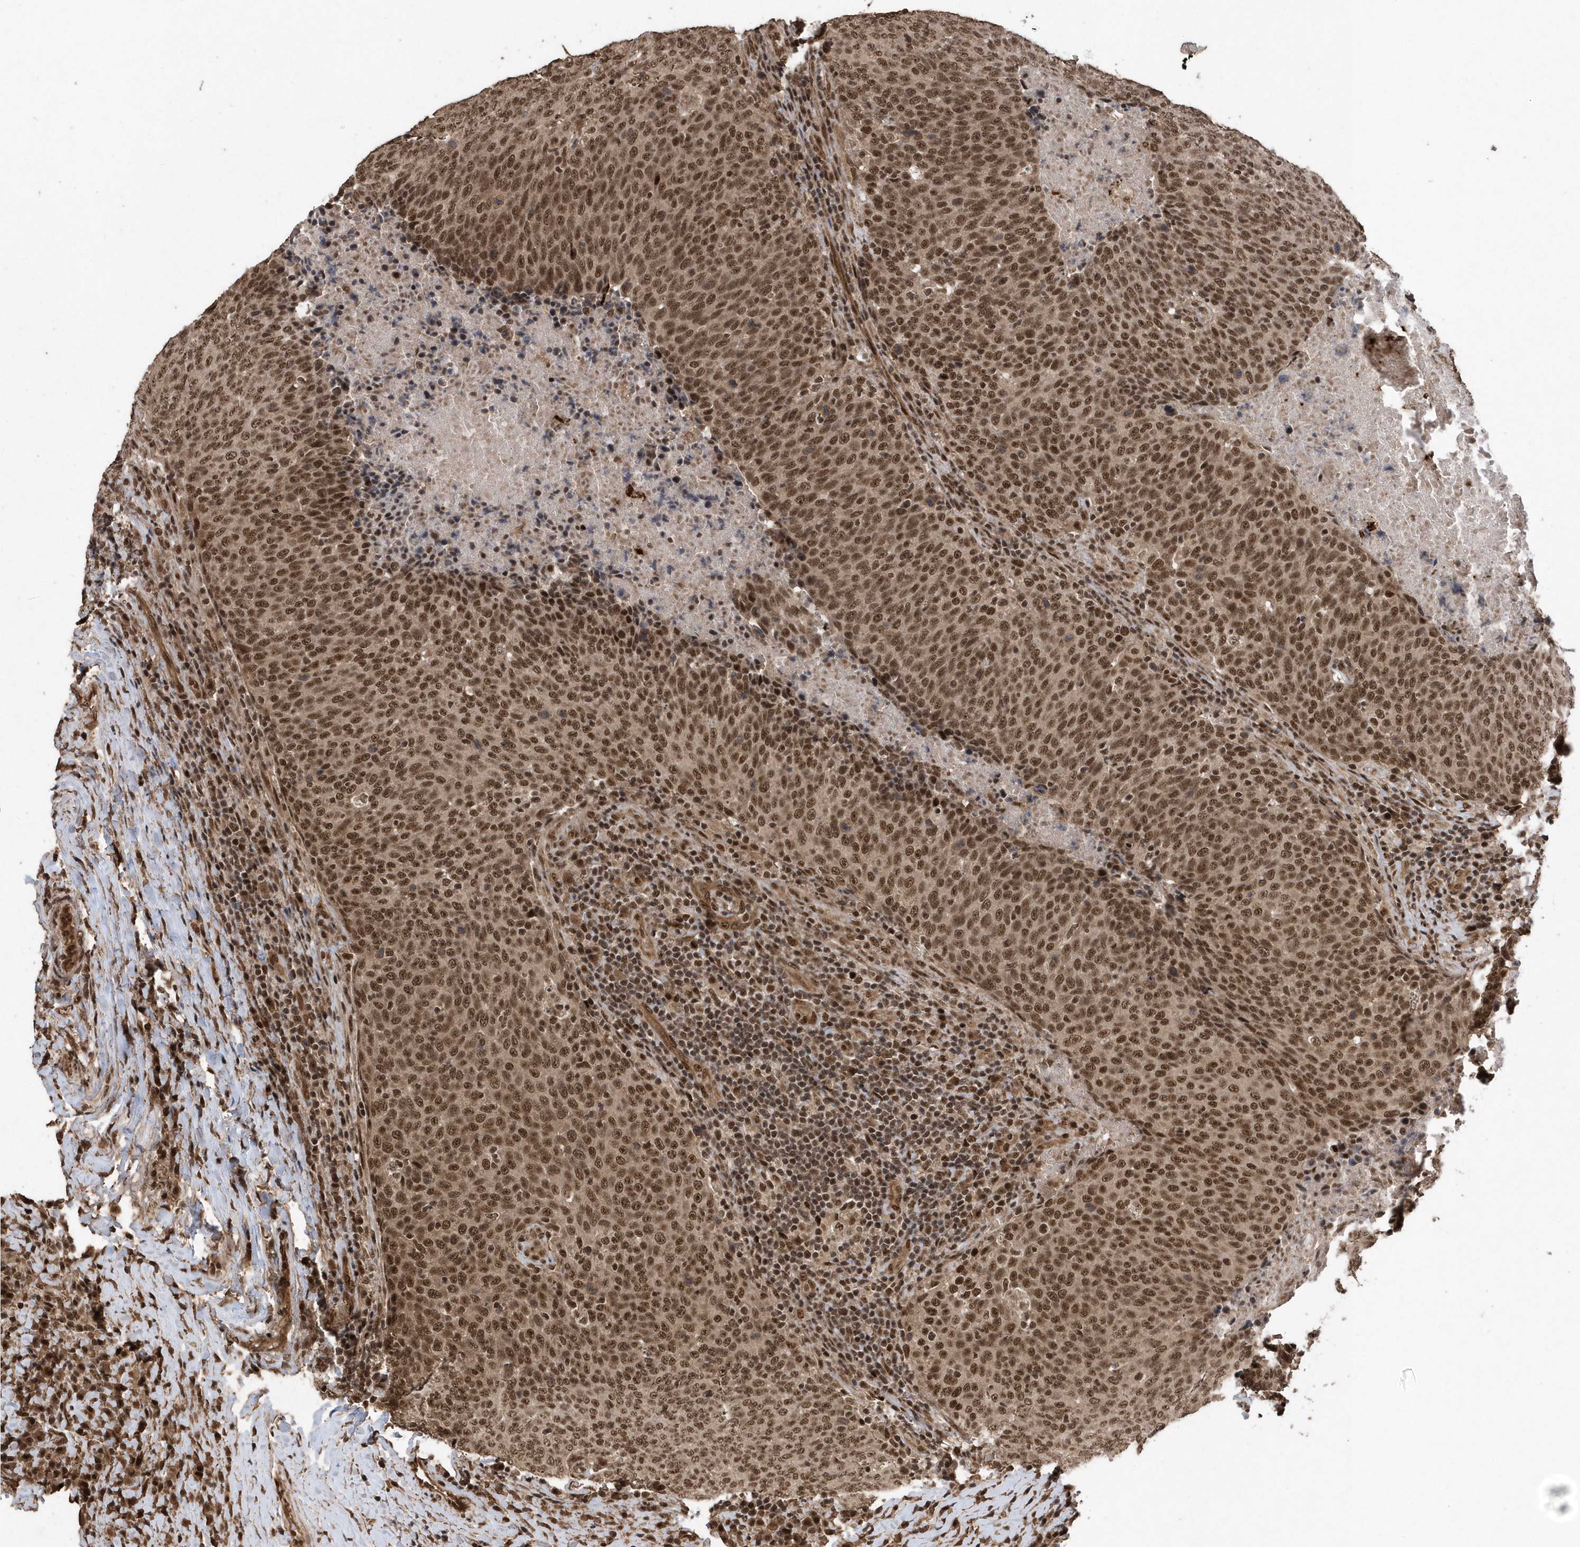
{"staining": {"intensity": "moderate", "quantity": ">75%", "location": "nuclear"}, "tissue": "head and neck cancer", "cell_type": "Tumor cells", "image_type": "cancer", "snomed": [{"axis": "morphology", "description": "Squamous cell carcinoma, NOS"}, {"axis": "morphology", "description": "Squamous cell carcinoma, metastatic, NOS"}, {"axis": "topography", "description": "Lymph node"}, {"axis": "topography", "description": "Head-Neck"}], "caption": "Squamous cell carcinoma (head and neck) stained with a protein marker reveals moderate staining in tumor cells.", "gene": "INTS12", "patient": {"sex": "male", "age": 62}}